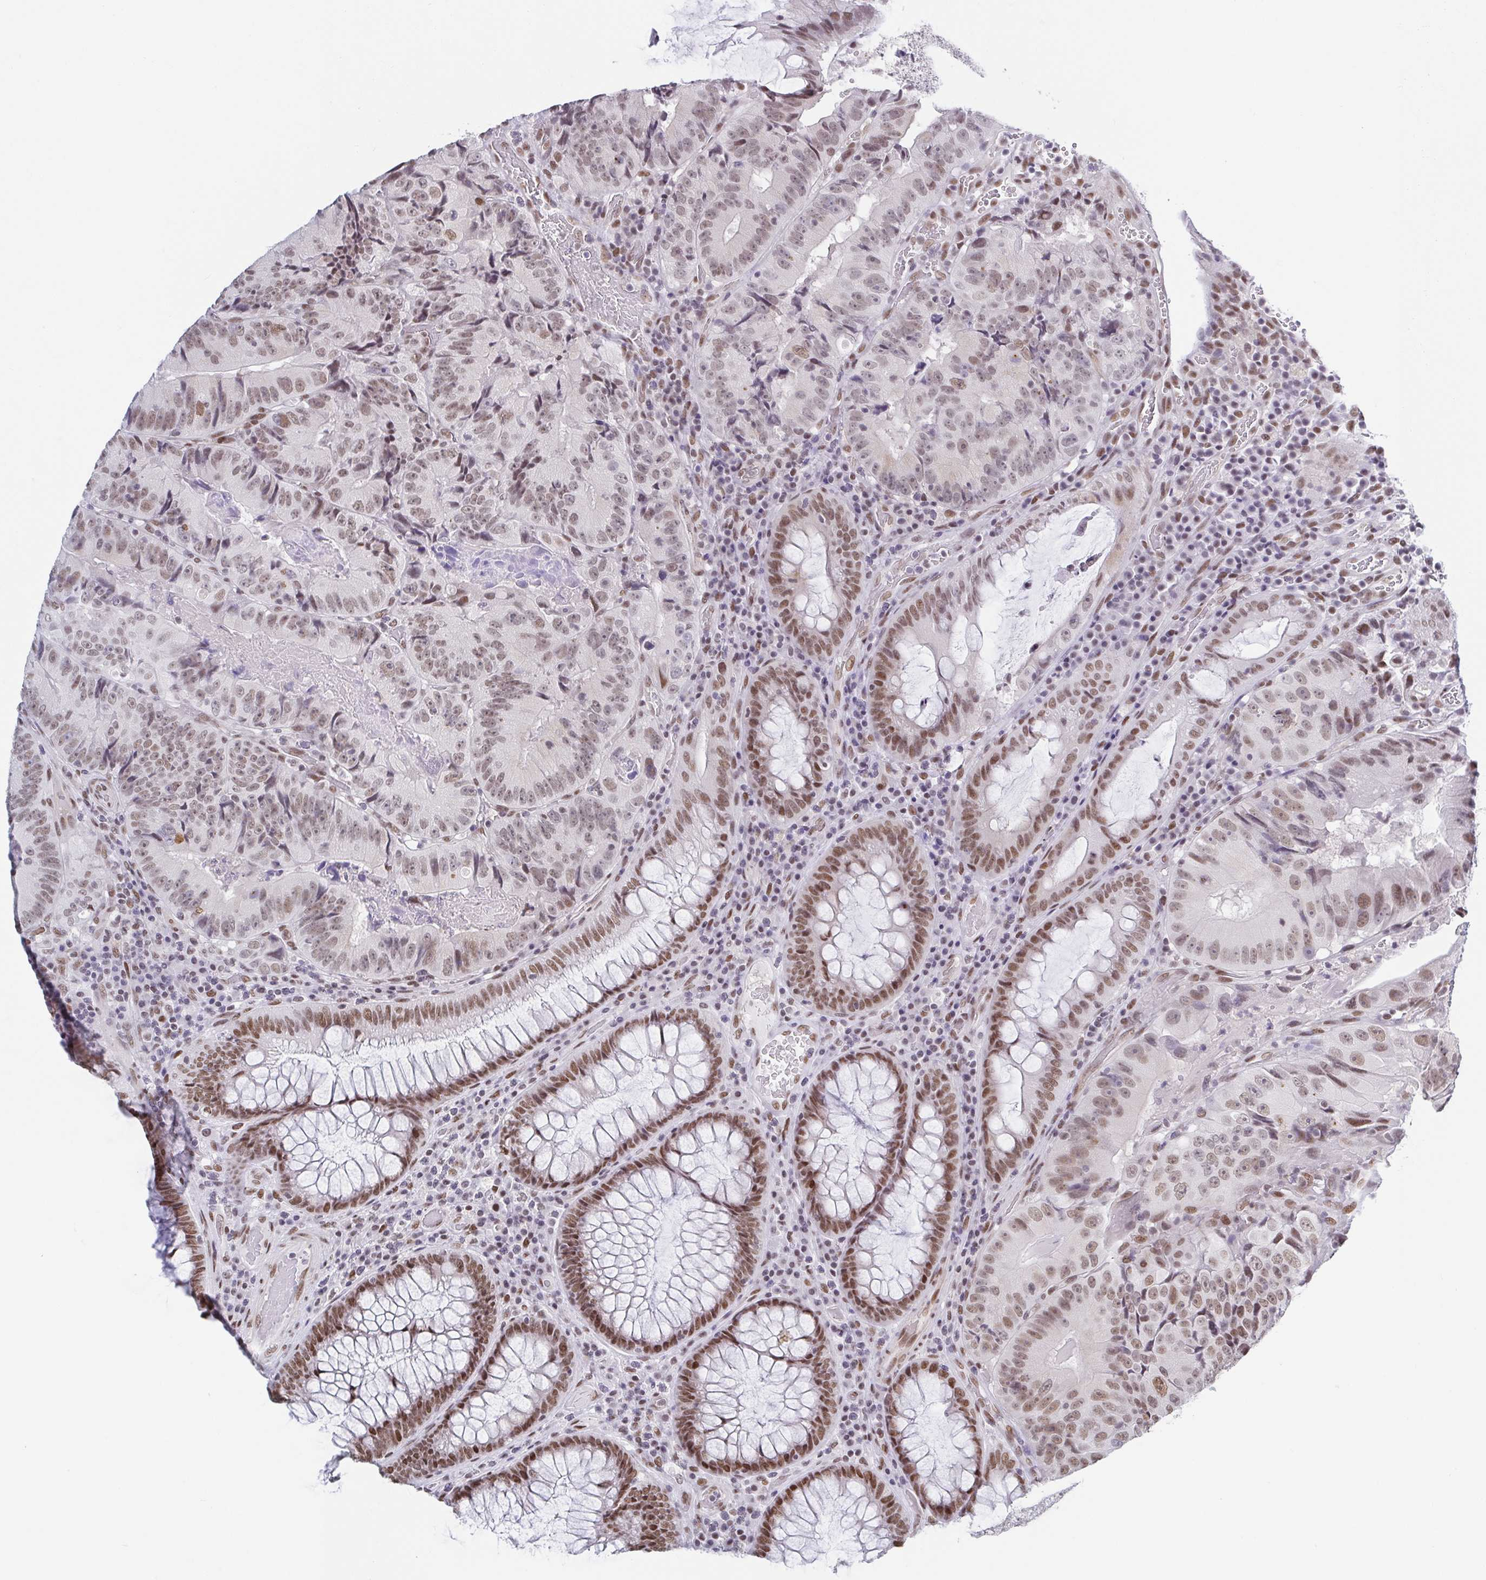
{"staining": {"intensity": "moderate", "quantity": ">75%", "location": "nuclear"}, "tissue": "colorectal cancer", "cell_type": "Tumor cells", "image_type": "cancer", "snomed": [{"axis": "morphology", "description": "Adenocarcinoma, NOS"}, {"axis": "topography", "description": "Colon"}], "caption": "Immunohistochemistry of human colorectal cancer (adenocarcinoma) reveals medium levels of moderate nuclear staining in about >75% of tumor cells.", "gene": "SLC7A10", "patient": {"sex": "female", "age": 86}}